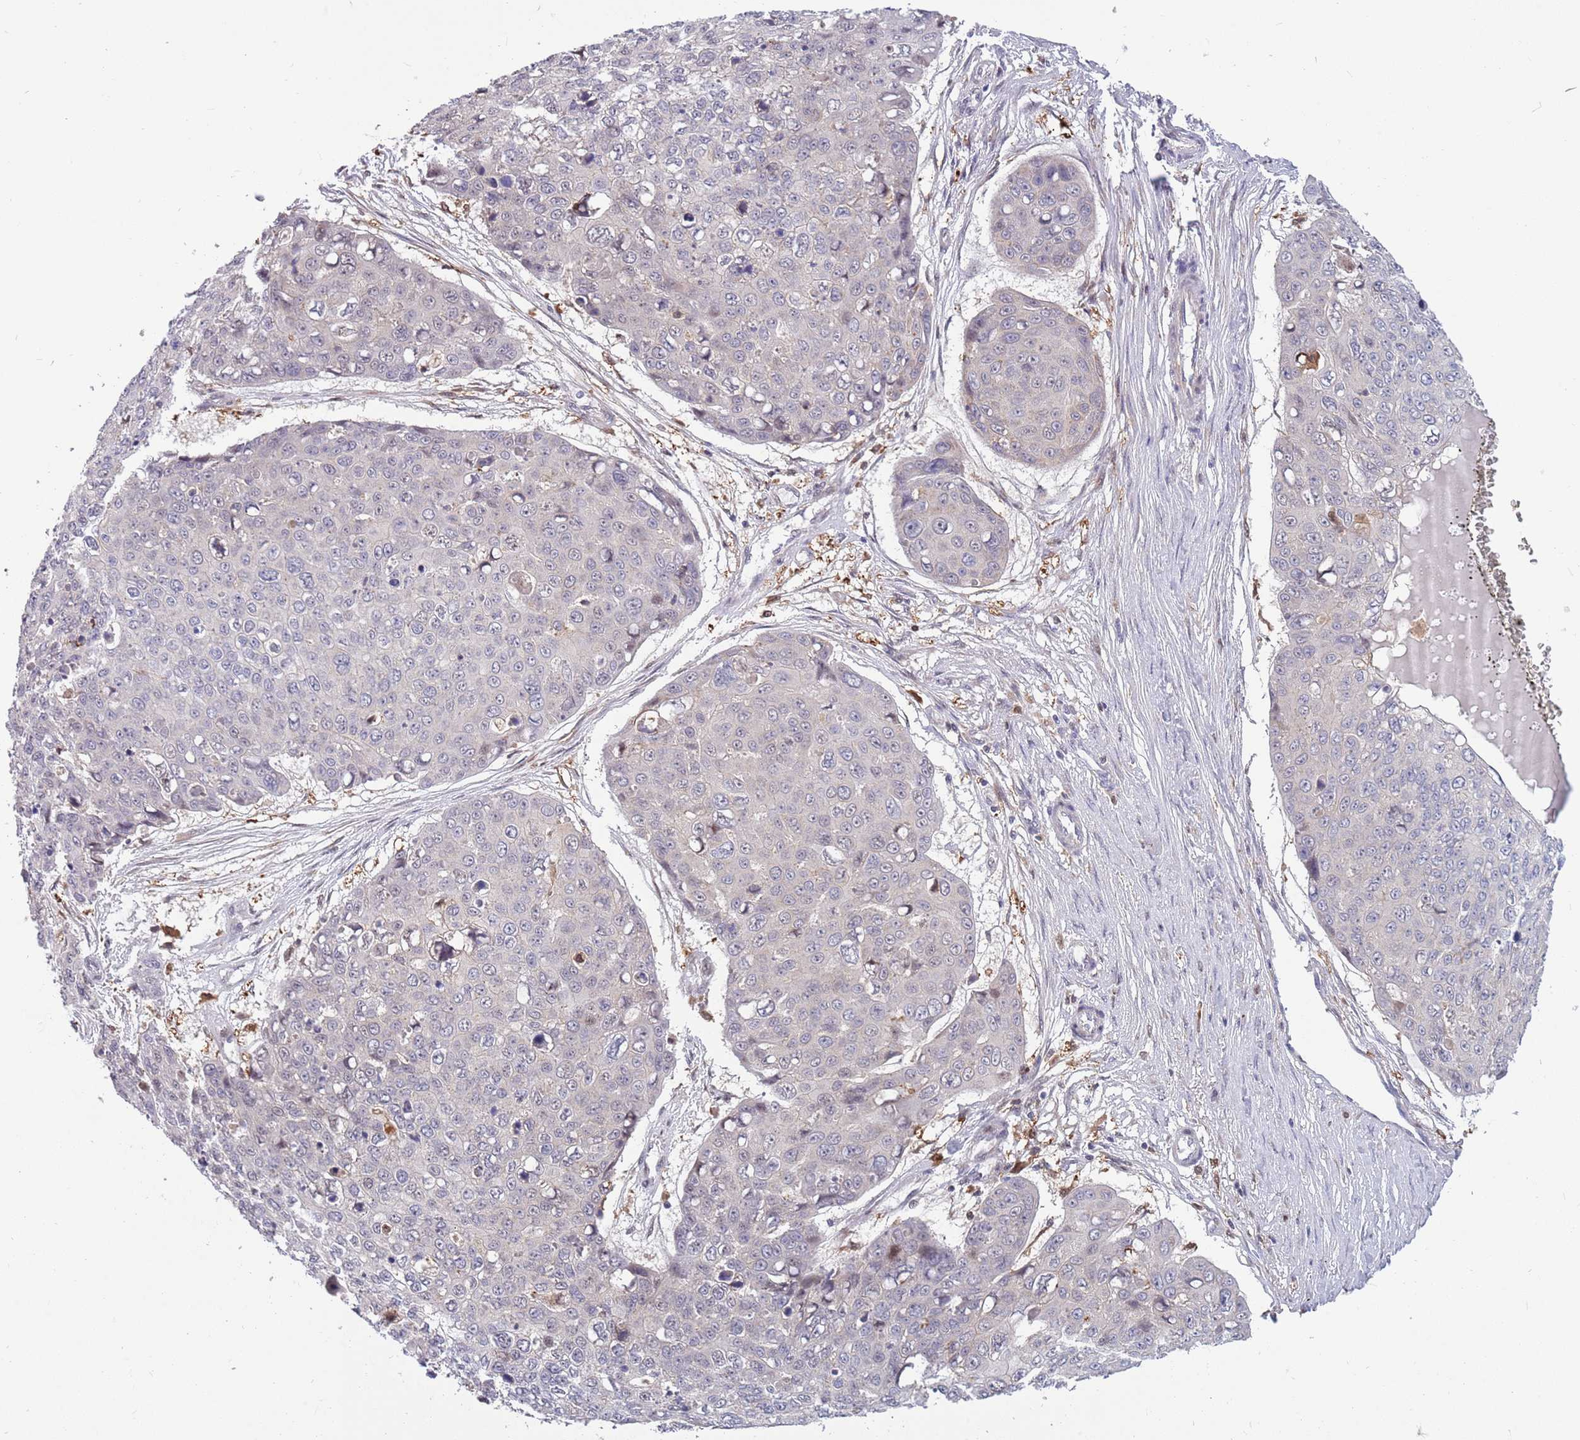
{"staining": {"intensity": "negative", "quantity": "none", "location": "none"}, "tissue": "skin cancer", "cell_type": "Tumor cells", "image_type": "cancer", "snomed": [{"axis": "morphology", "description": "Squamous cell carcinoma, NOS"}, {"axis": "topography", "description": "Skin"}], "caption": "Immunohistochemistry of squamous cell carcinoma (skin) exhibits no expression in tumor cells.", "gene": "CCNJL", "patient": {"sex": "male", "age": 71}}